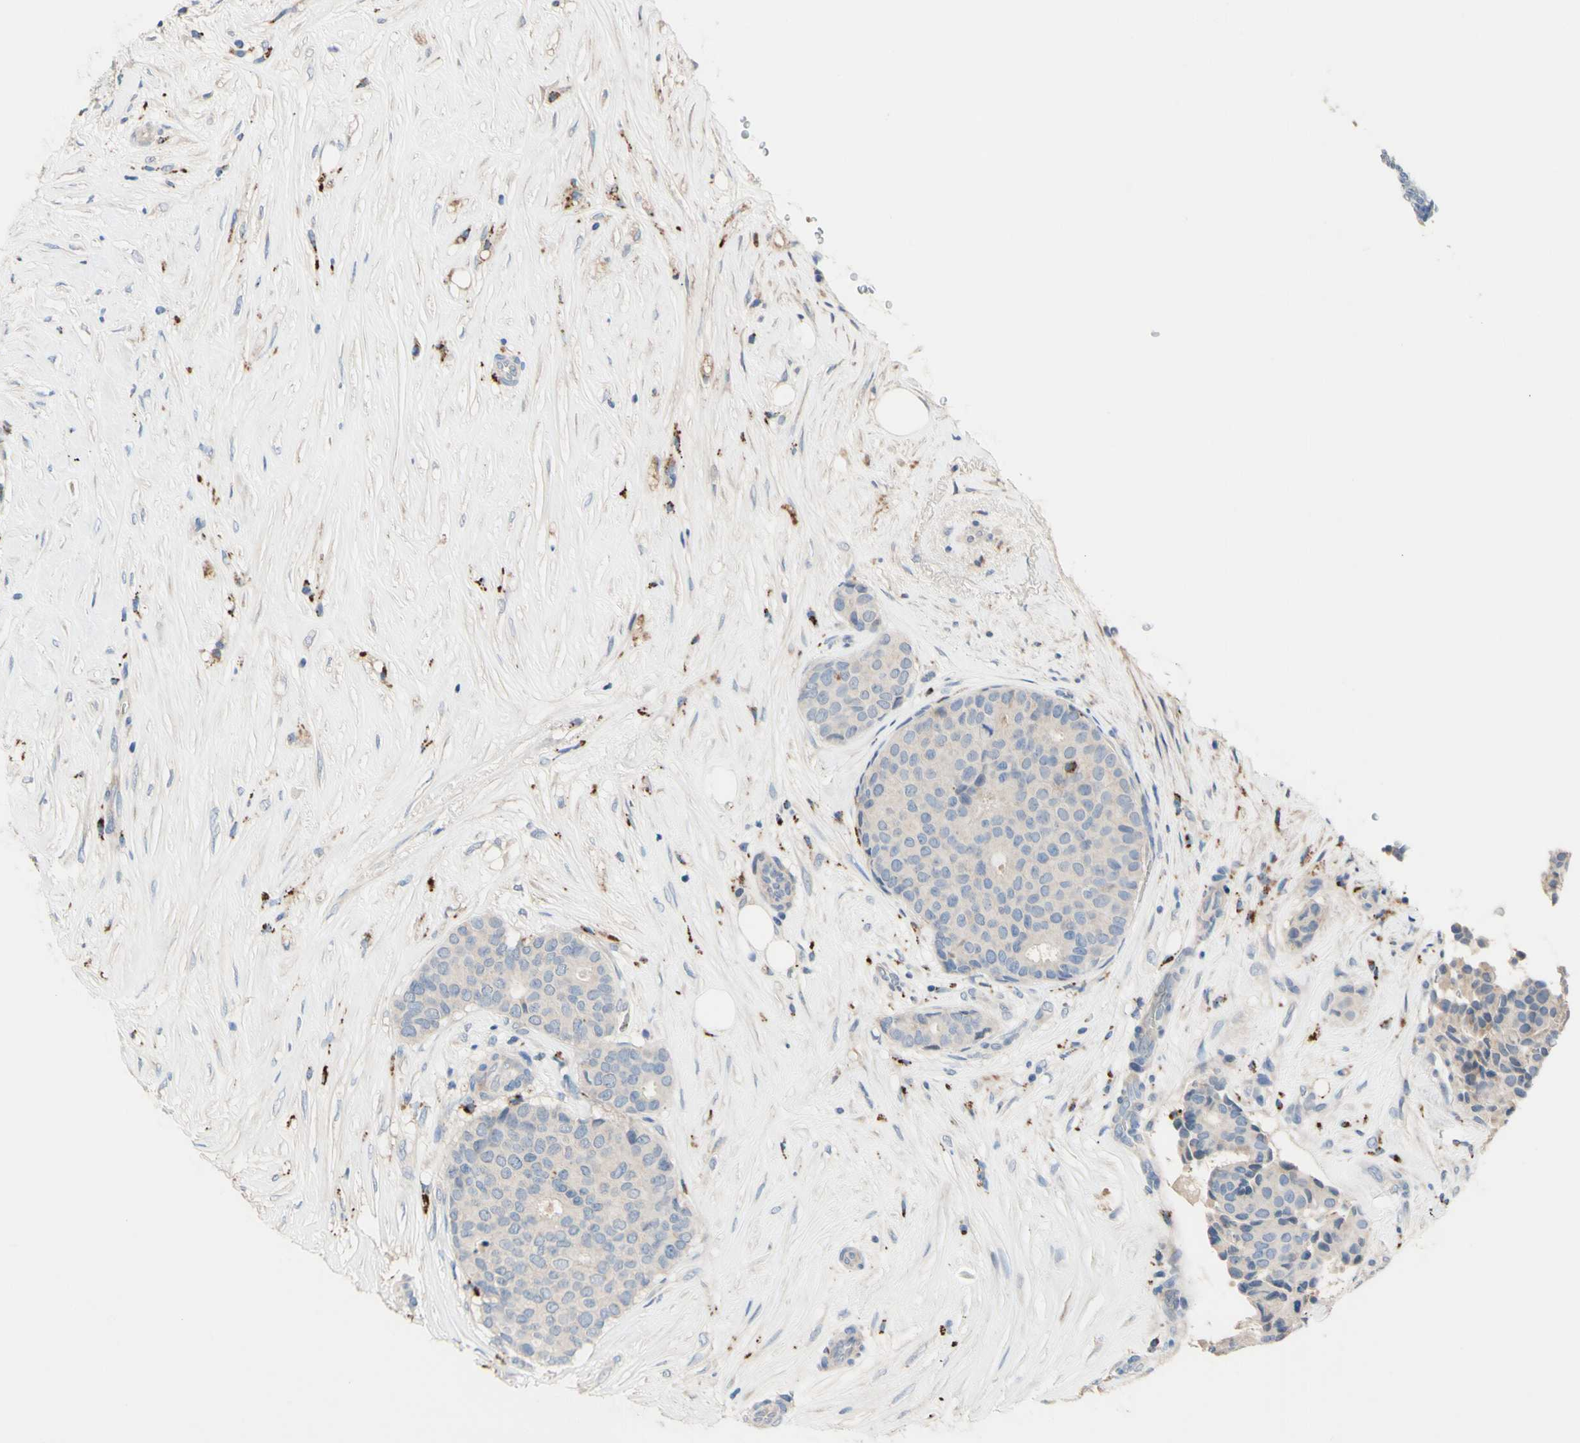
{"staining": {"intensity": "weak", "quantity": ">75%", "location": "cytoplasmic/membranous"}, "tissue": "breast cancer", "cell_type": "Tumor cells", "image_type": "cancer", "snomed": [{"axis": "morphology", "description": "Duct carcinoma"}, {"axis": "topography", "description": "Breast"}], "caption": "Protein staining of breast cancer tissue displays weak cytoplasmic/membranous positivity in approximately >75% of tumor cells.", "gene": "CDON", "patient": {"sex": "female", "age": 75}}